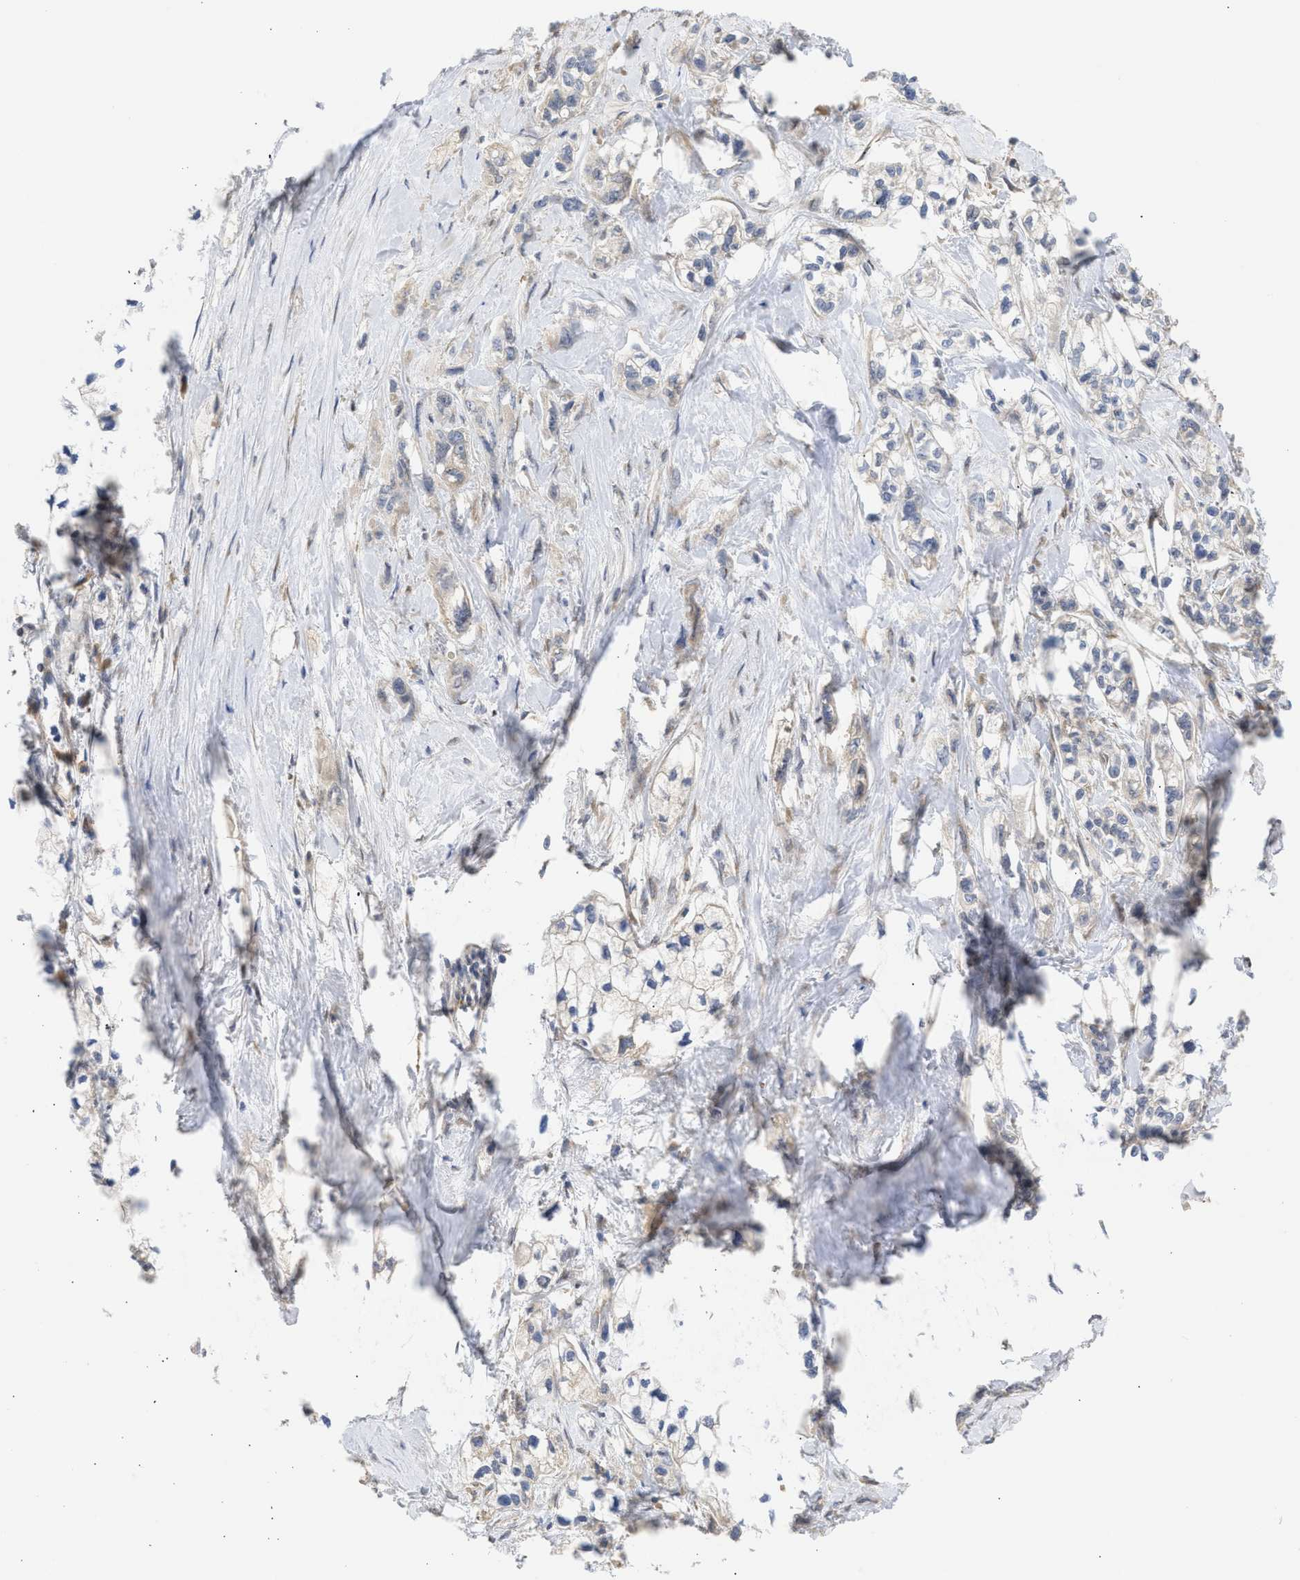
{"staining": {"intensity": "weak", "quantity": "<25%", "location": "cytoplasmic/membranous"}, "tissue": "pancreatic cancer", "cell_type": "Tumor cells", "image_type": "cancer", "snomed": [{"axis": "morphology", "description": "Adenocarcinoma, NOS"}, {"axis": "topography", "description": "Pancreas"}], "caption": "The image displays no staining of tumor cells in pancreatic adenocarcinoma.", "gene": "TMED1", "patient": {"sex": "male", "age": 74}}